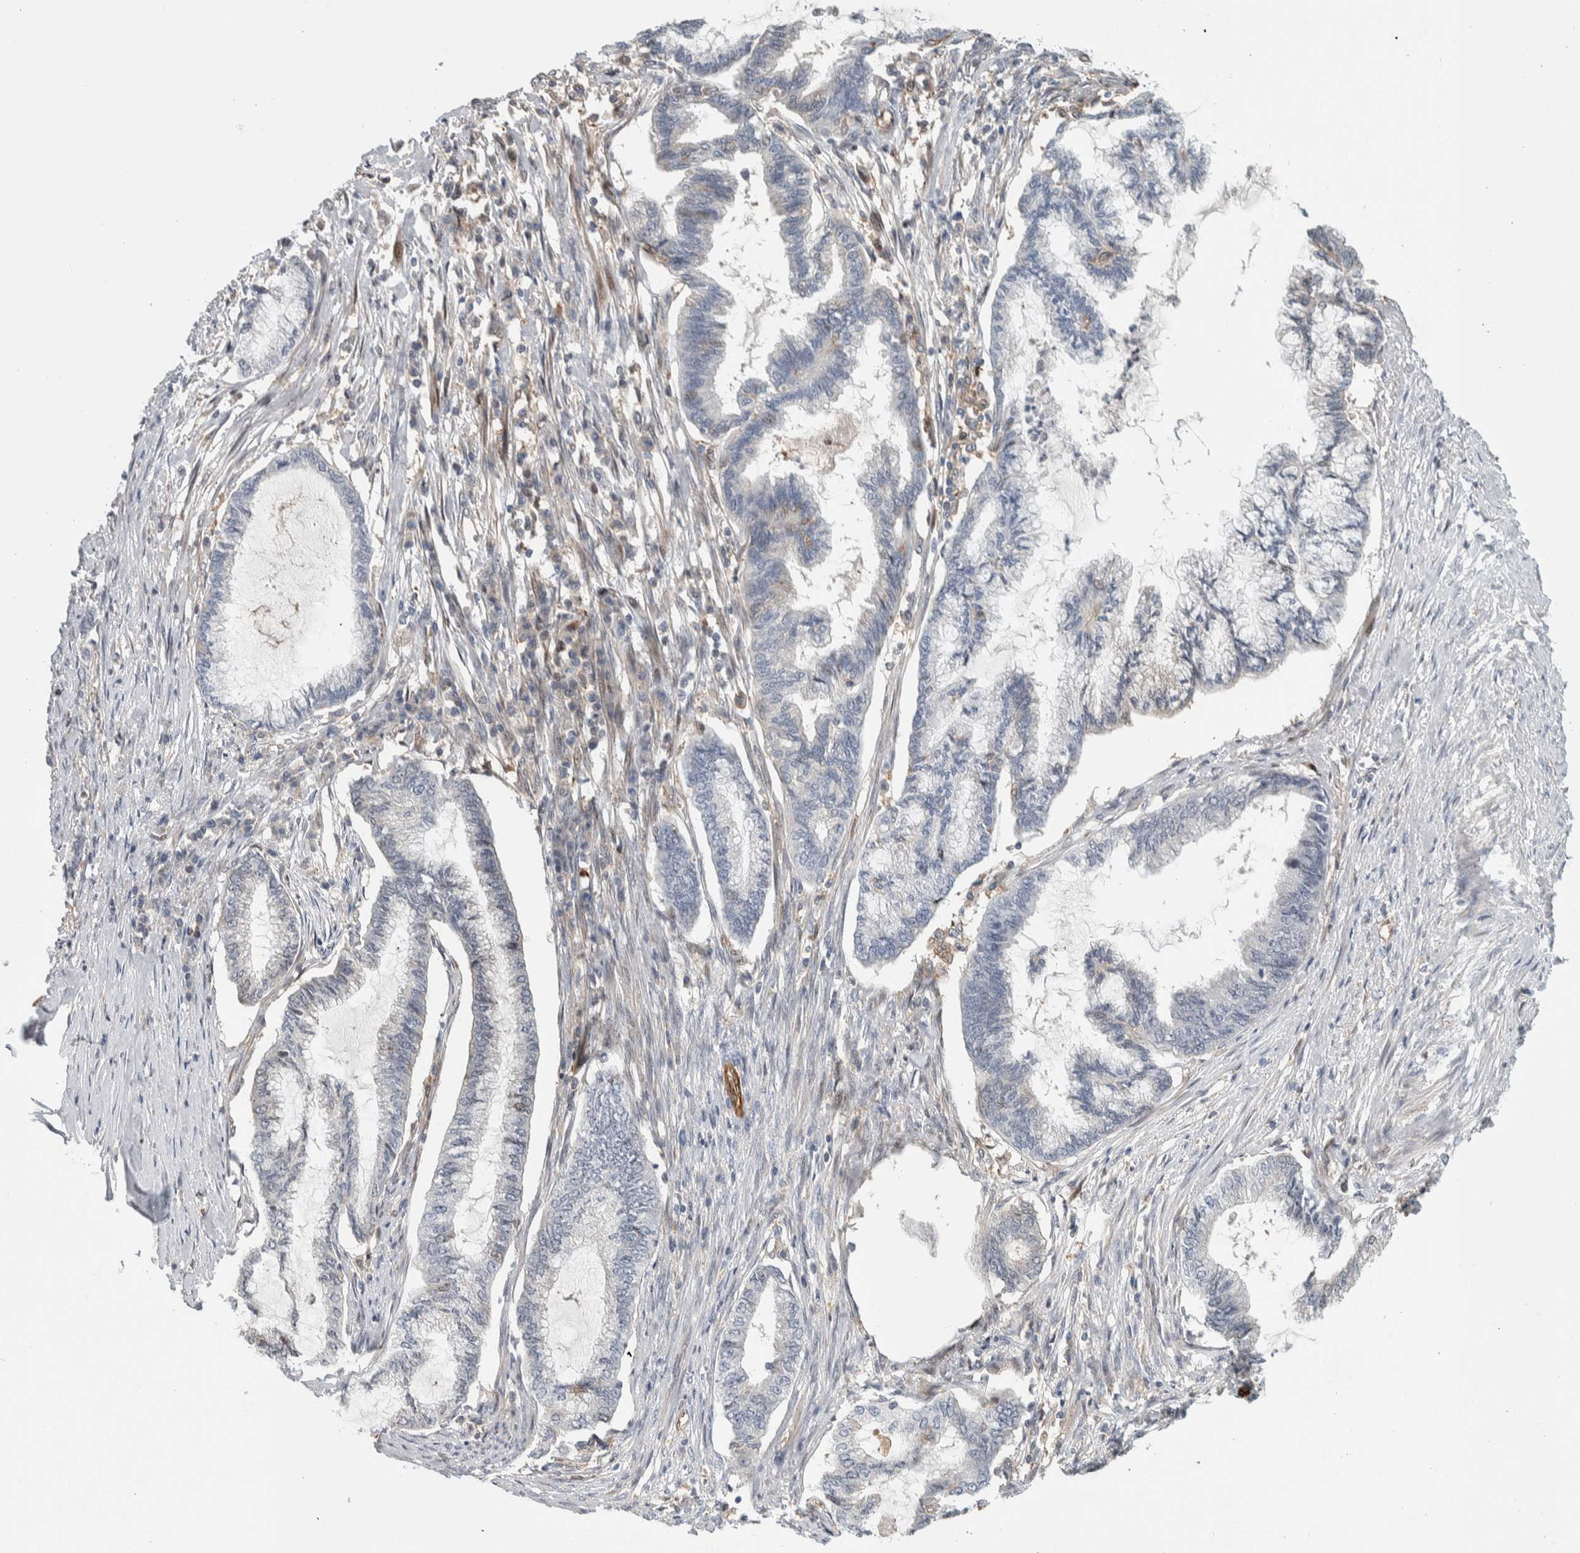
{"staining": {"intensity": "negative", "quantity": "none", "location": "none"}, "tissue": "endometrial cancer", "cell_type": "Tumor cells", "image_type": "cancer", "snomed": [{"axis": "morphology", "description": "Adenocarcinoma, NOS"}, {"axis": "topography", "description": "Endometrium"}], "caption": "Tumor cells are negative for brown protein staining in endometrial cancer.", "gene": "MSL1", "patient": {"sex": "female", "age": 86}}